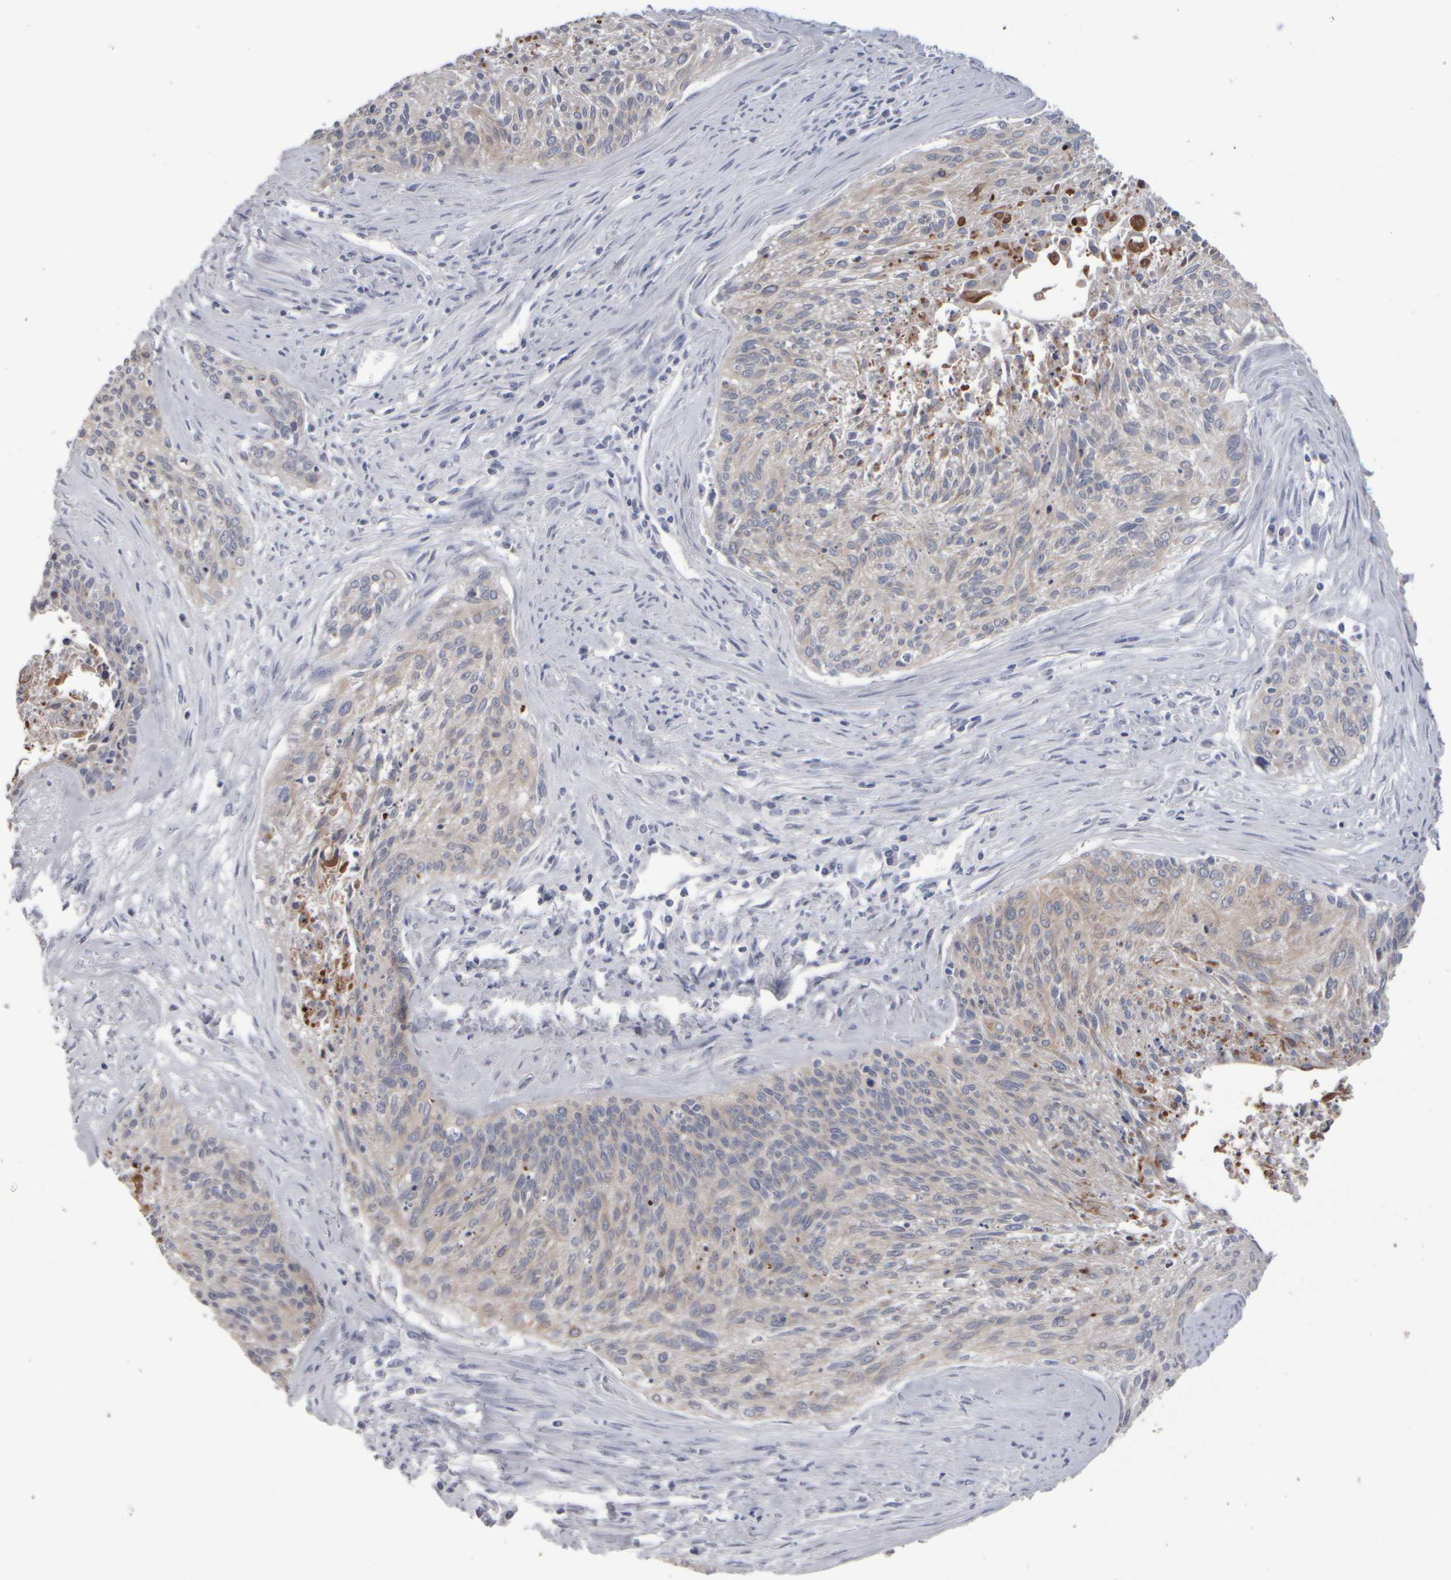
{"staining": {"intensity": "weak", "quantity": ">75%", "location": "cytoplasmic/membranous"}, "tissue": "cervical cancer", "cell_type": "Tumor cells", "image_type": "cancer", "snomed": [{"axis": "morphology", "description": "Squamous cell carcinoma, NOS"}, {"axis": "topography", "description": "Cervix"}], "caption": "Cervical cancer (squamous cell carcinoma) stained for a protein demonstrates weak cytoplasmic/membranous positivity in tumor cells.", "gene": "EPHX2", "patient": {"sex": "female", "age": 55}}